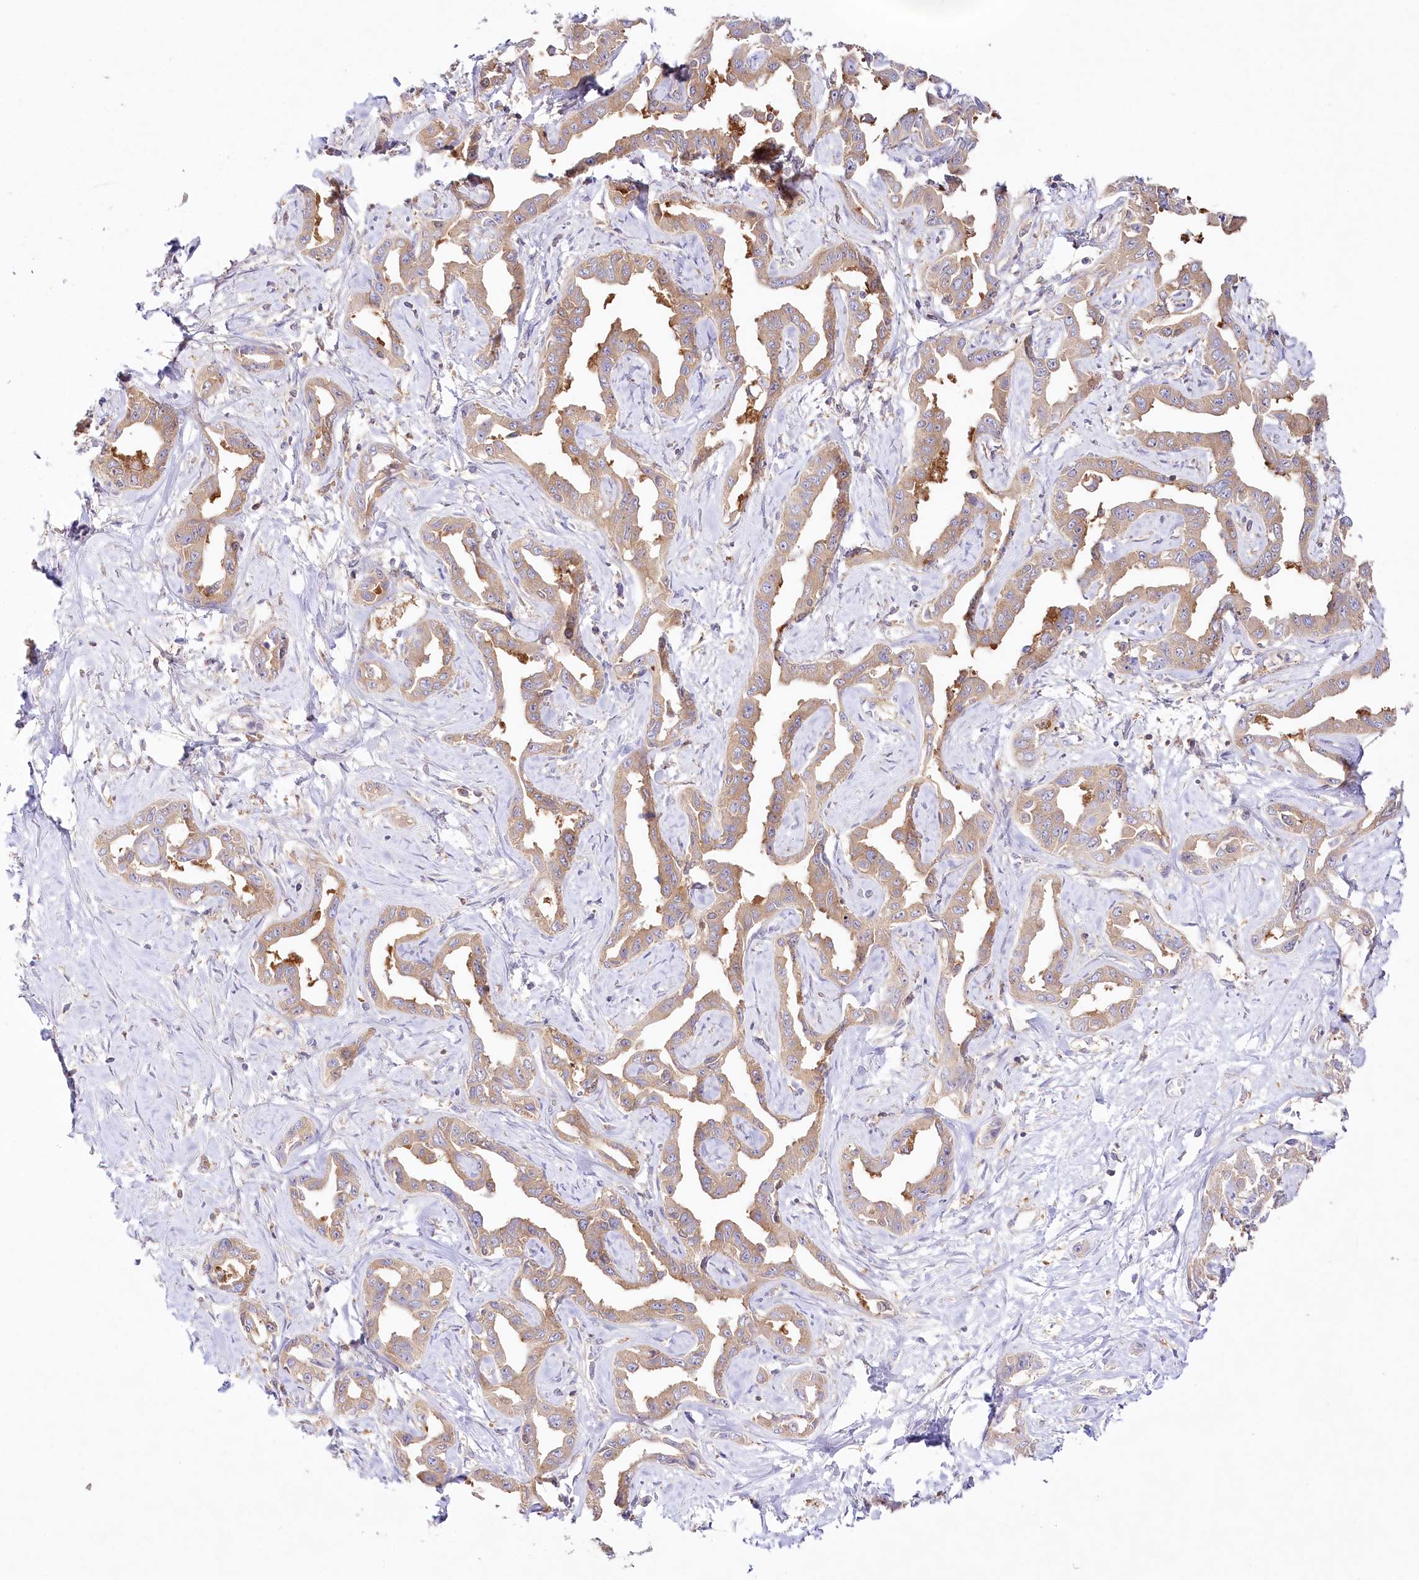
{"staining": {"intensity": "weak", "quantity": "25%-75%", "location": "cytoplasmic/membranous"}, "tissue": "liver cancer", "cell_type": "Tumor cells", "image_type": "cancer", "snomed": [{"axis": "morphology", "description": "Cholangiocarcinoma"}, {"axis": "topography", "description": "Liver"}], "caption": "This is an image of immunohistochemistry (IHC) staining of liver cancer, which shows weak positivity in the cytoplasmic/membranous of tumor cells.", "gene": "ABRAXAS2", "patient": {"sex": "male", "age": 59}}